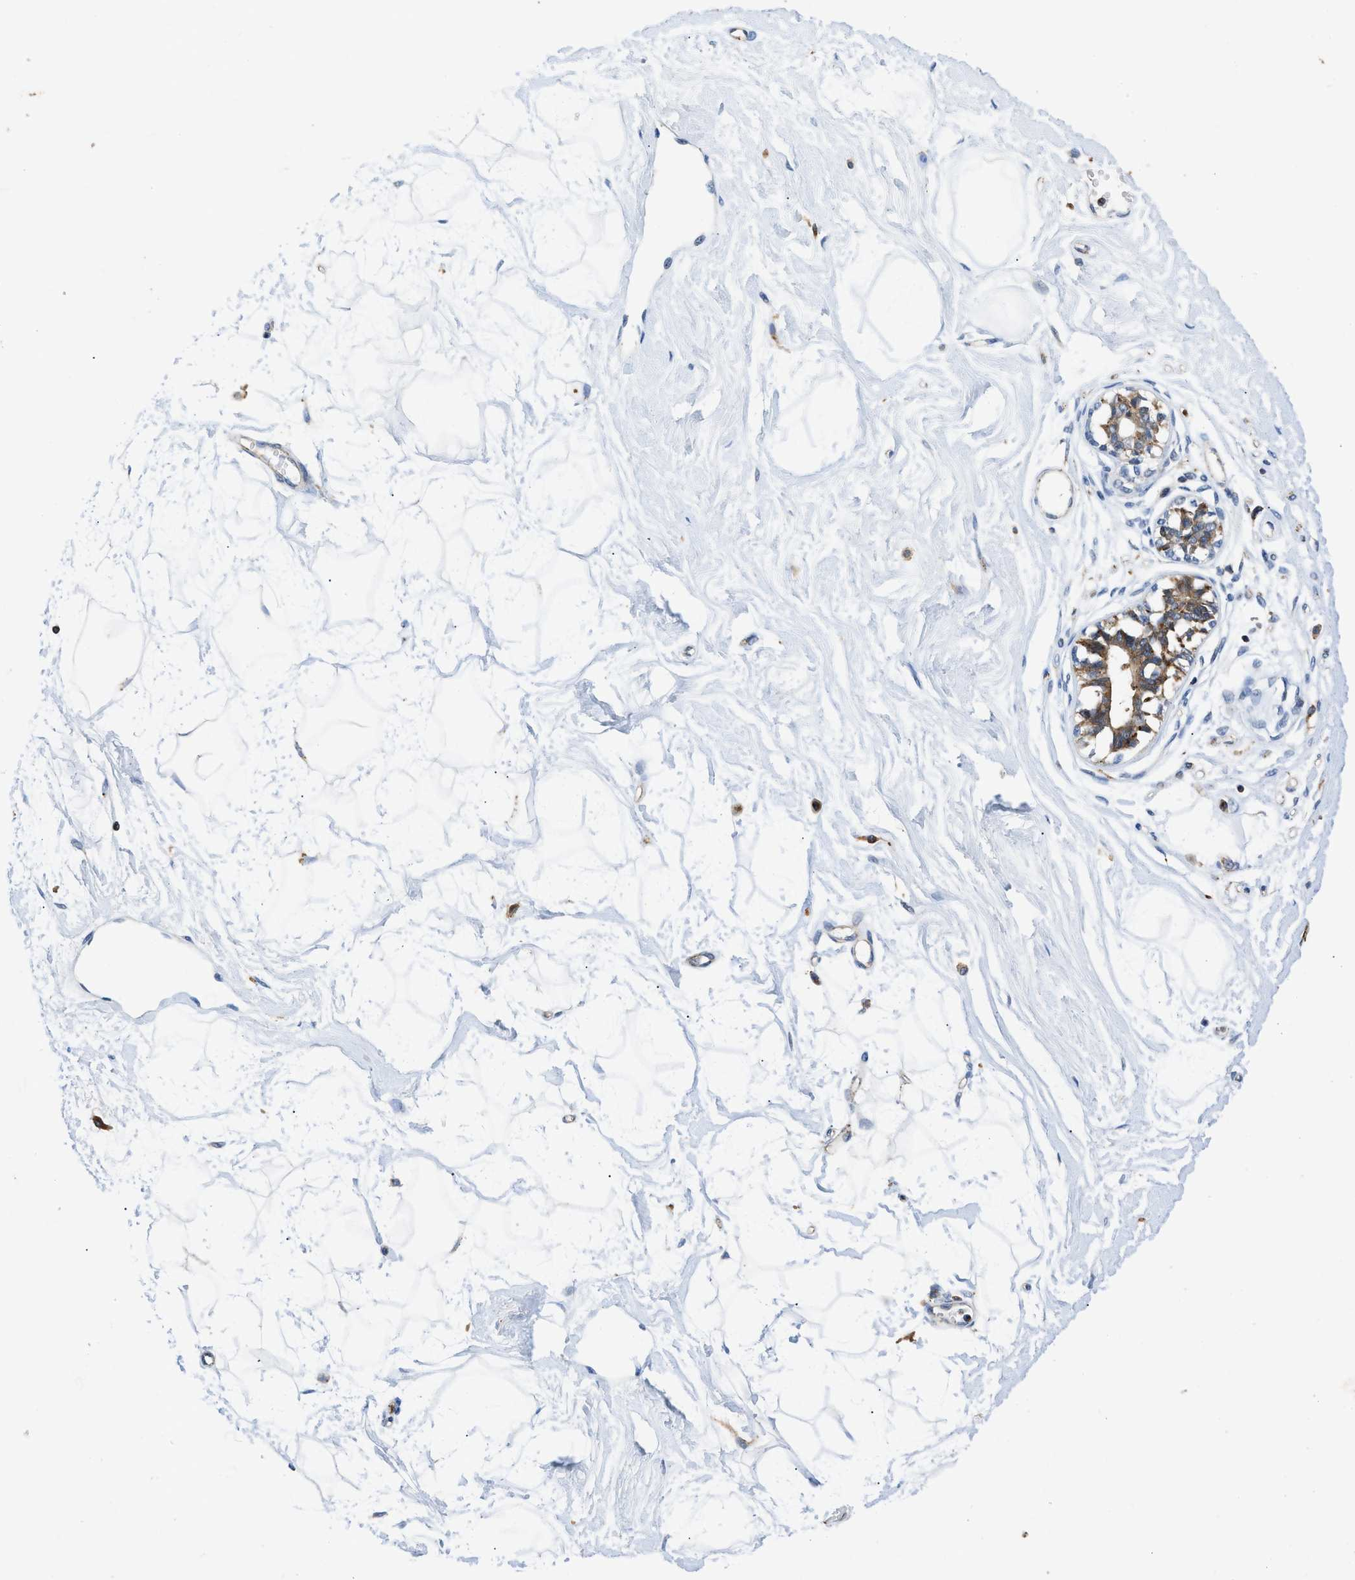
{"staining": {"intensity": "negative", "quantity": "none", "location": "none"}, "tissue": "breast", "cell_type": "Adipocytes", "image_type": "normal", "snomed": [{"axis": "morphology", "description": "Normal tissue, NOS"}, {"axis": "topography", "description": "Breast"}], "caption": "Breast was stained to show a protein in brown. There is no significant expression in adipocytes. (Stains: DAB IHC with hematoxylin counter stain, Microscopy: brightfield microscopy at high magnification).", "gene": "ENPP4", "patient": {"sex": "female", "age": 45}}